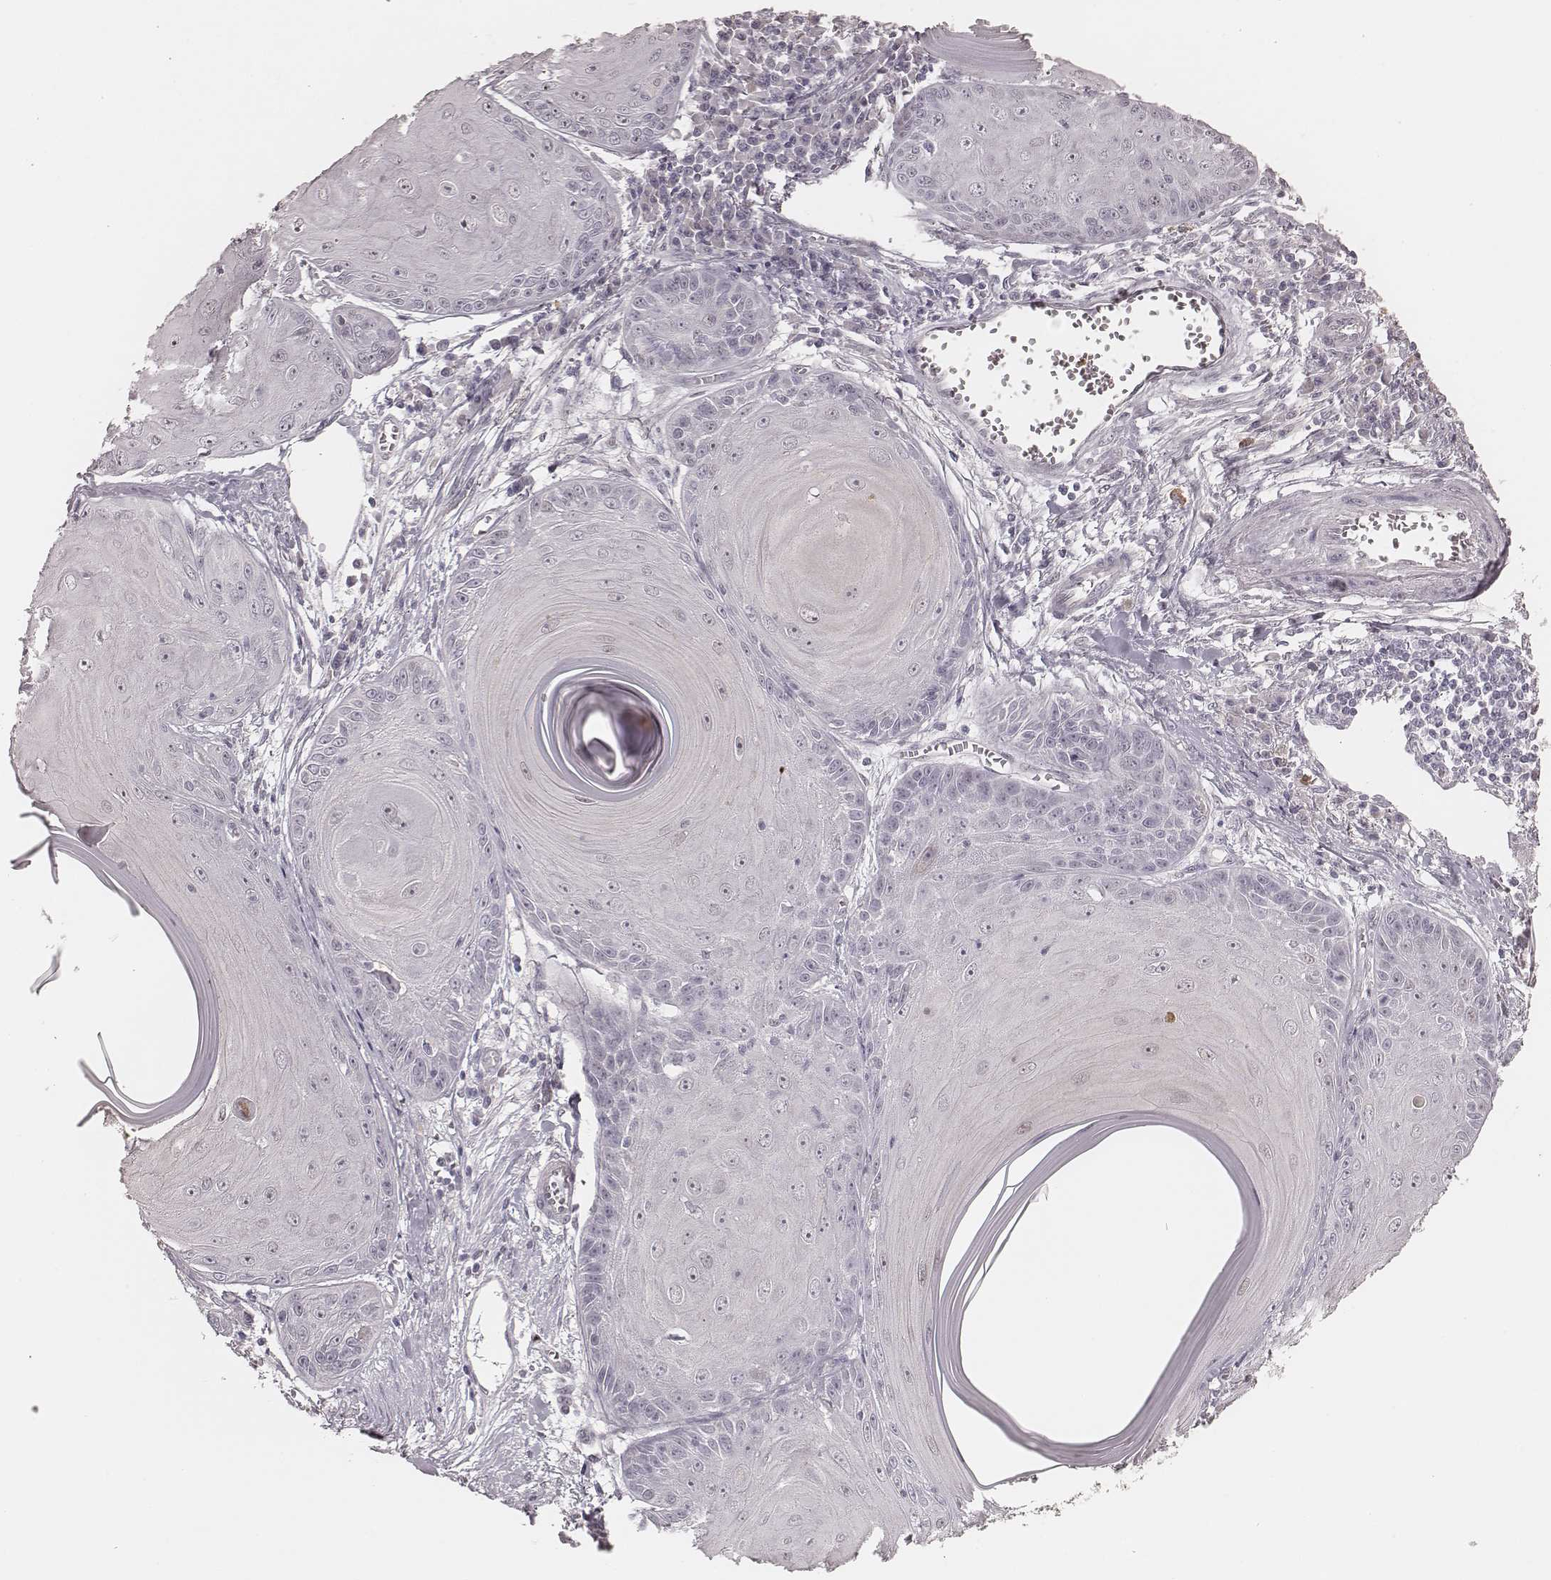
{"staining": {"intensity": "negative", "quantity": "none", "location": "none"}, "tissue": "skin cancer", "cell_type": "Tumor cells", "image_type": "cancer", "snomed": [{"axis": "morphology", "description": "Squamous cell carcinoma, NOS"}, {"axis": "topography", "description": "Skin"}, {"axis": "topography", "description": "Vulva"}], "caption": "IHC micrograph of skin squamous cell carcinoma stained for a protein (brown), which exhibits no staining in tumor cells. (DAB immunohistochemistry (IHC) visualized using brightfield microscopy, high magnification).", "gene": "KITLG", "patient": {"sex": "female", "age": 85}}